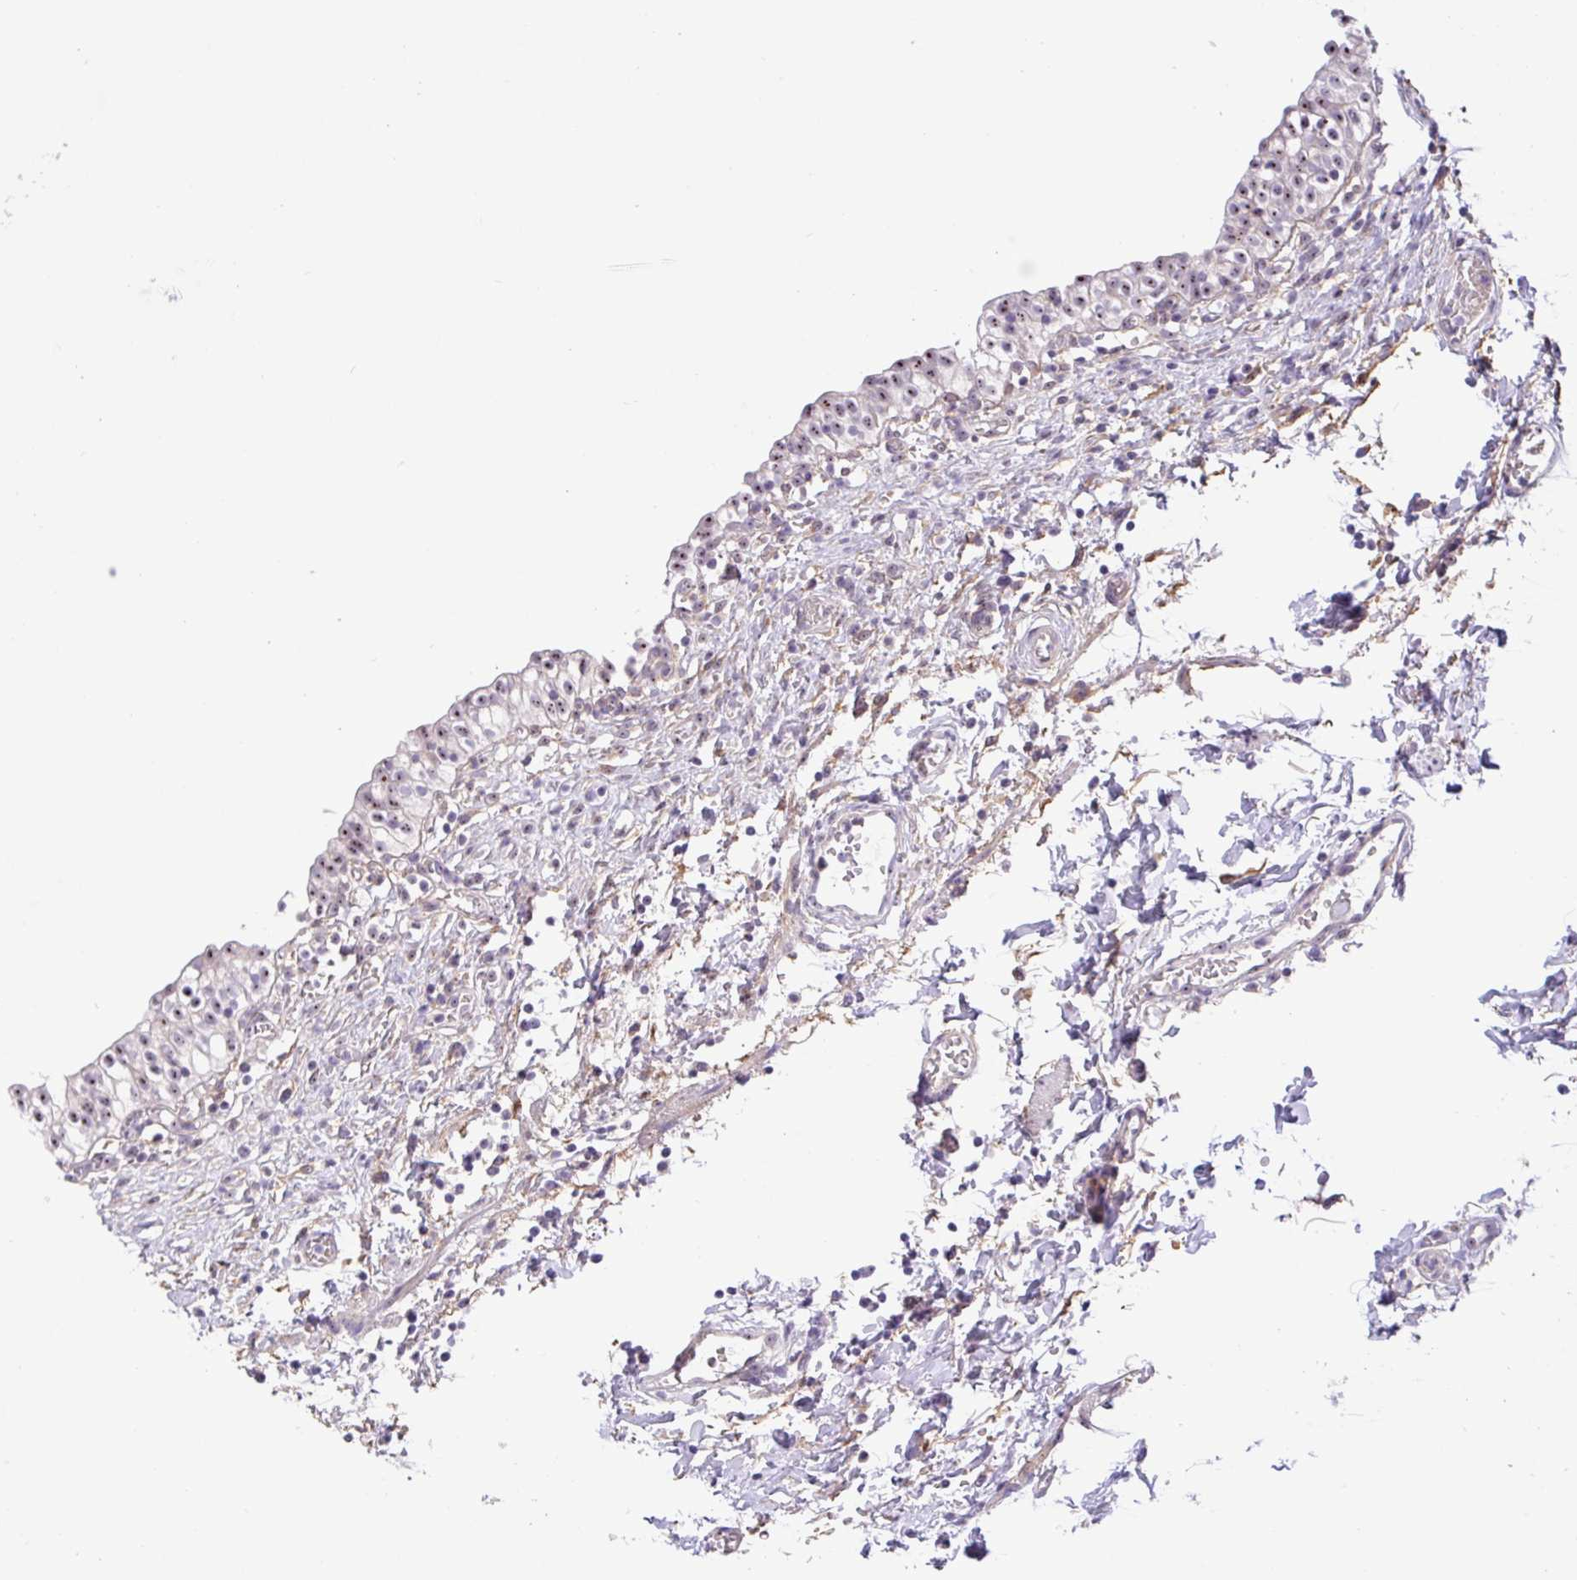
{"staining": {"intensity": "moderate", "quantity": ">75%", "location": "nuclear"}, "tissue": "urinary bladder", "cell_type": "Urothelial cells", "image_type": "normal", "snomed": [{"axis": "morphology", "description": "Normal tissue, NOS"}, {"axis": "topography", "description": "Urinary bladder"}, {"axis": "topography", "description": "Peripheral nerve tissue"}], "caption": "Immunohistochemical staining of unremarkable urinary bladder demonstrates moderate nuclear protein staining in about >75% of urothelial cells. The staining is performed using DAB (3,3'-diaminobenzidine) brown chromogen to label protein expression. The nuclei are counter-stained blue using hematoxylin.", "gene": "MXRA8", "patient": {"sex": "male", "age": 55}}